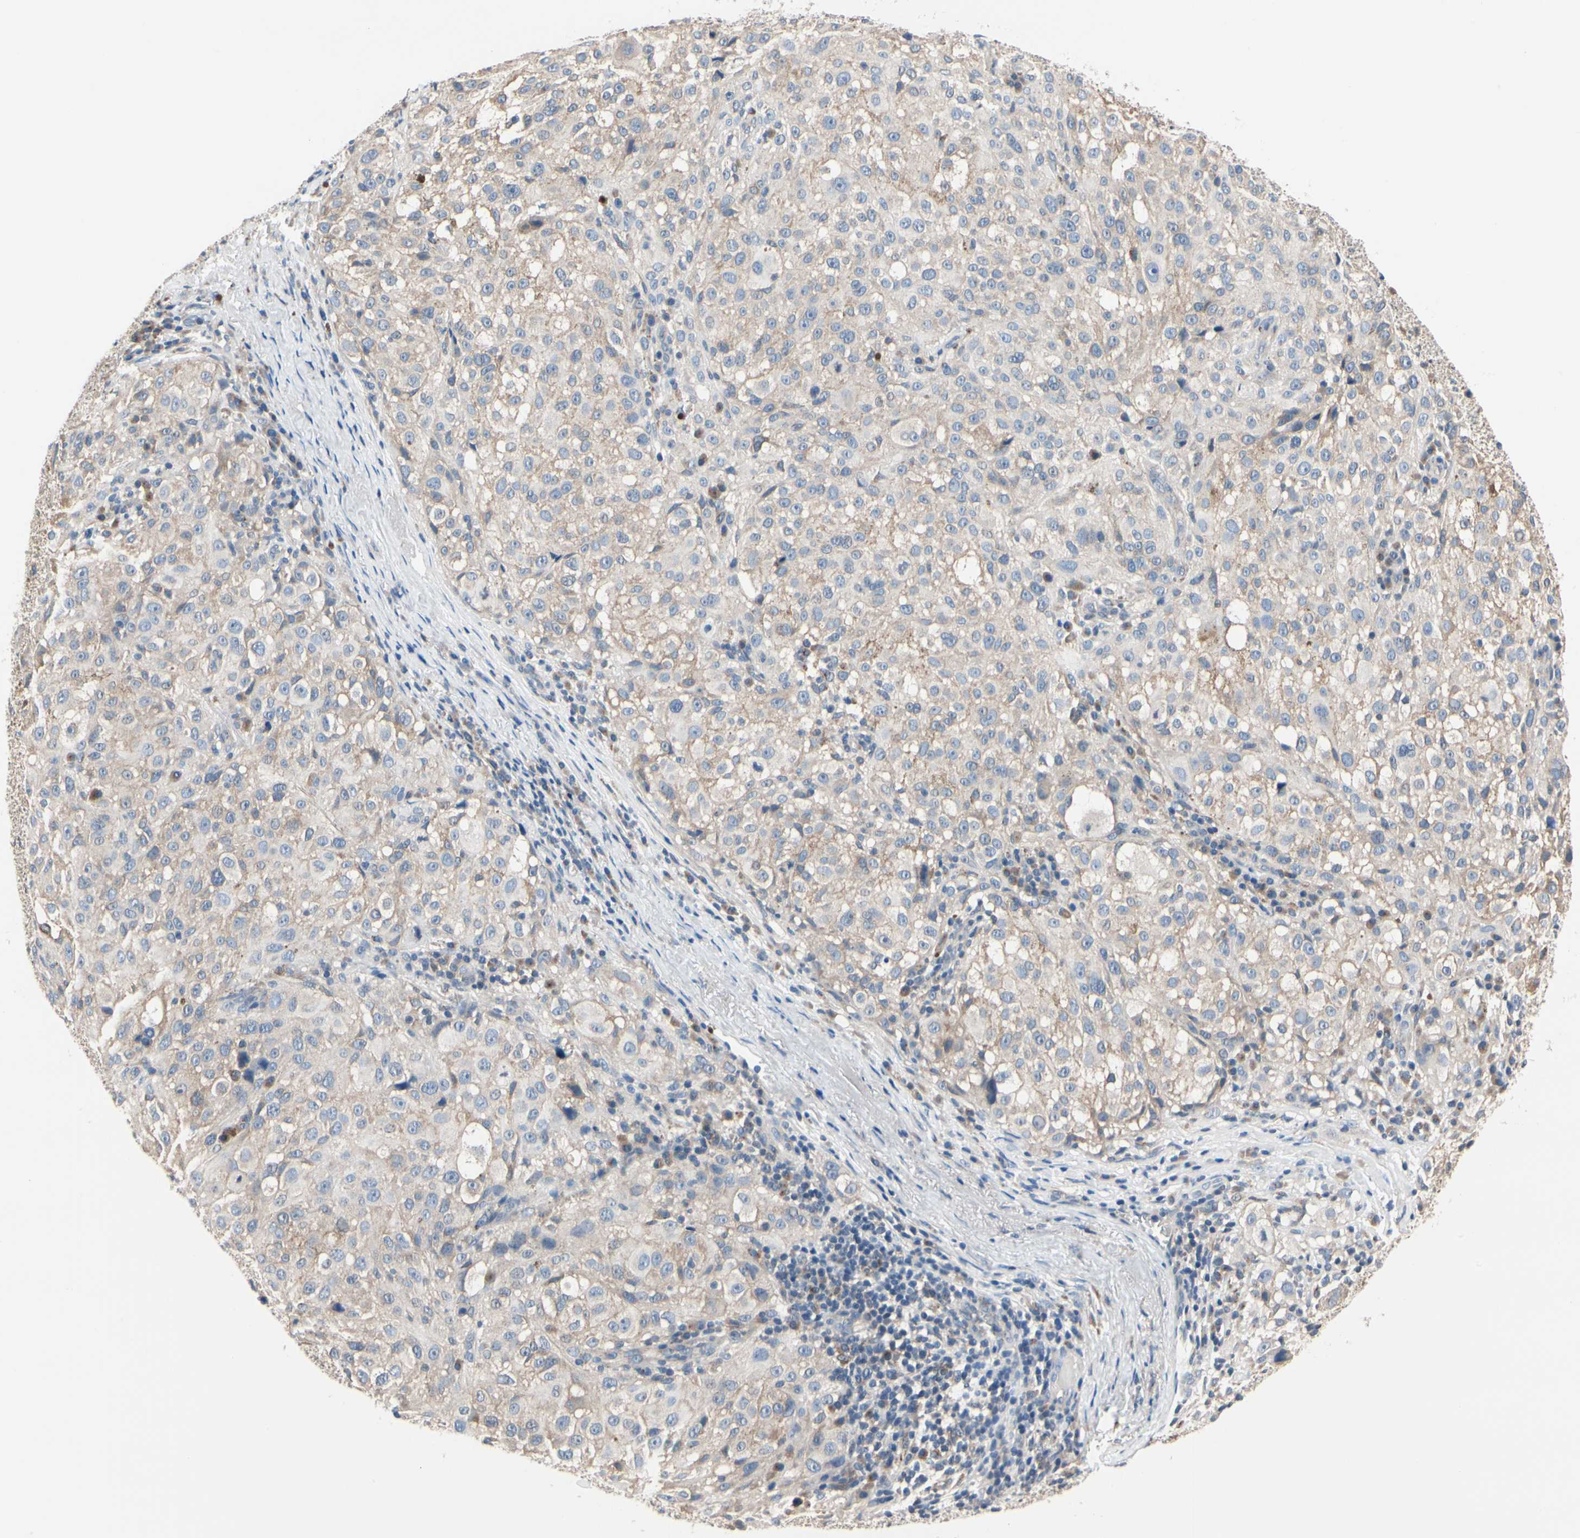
{"staining": {"intensity": "weak", "quantity": "<25%", "location": "cytoplasmic/membranous"}, "tissue": "melanoma", "cell_type": "Tumor cells", "image_type": "cancer", "snomed": [{"axis": "morphology", "description": "Necrosis, NOS"}, {"axis": "morphology", "description": "Malignant melanoma, NOS"}, {"axis": "topography", "description": "Skin"}], "caption": "An image of human melanoma is negative for staining in tumor cells.", "gene": "PRKAR2B", "patient": {"sex": "female", "age": 87}}